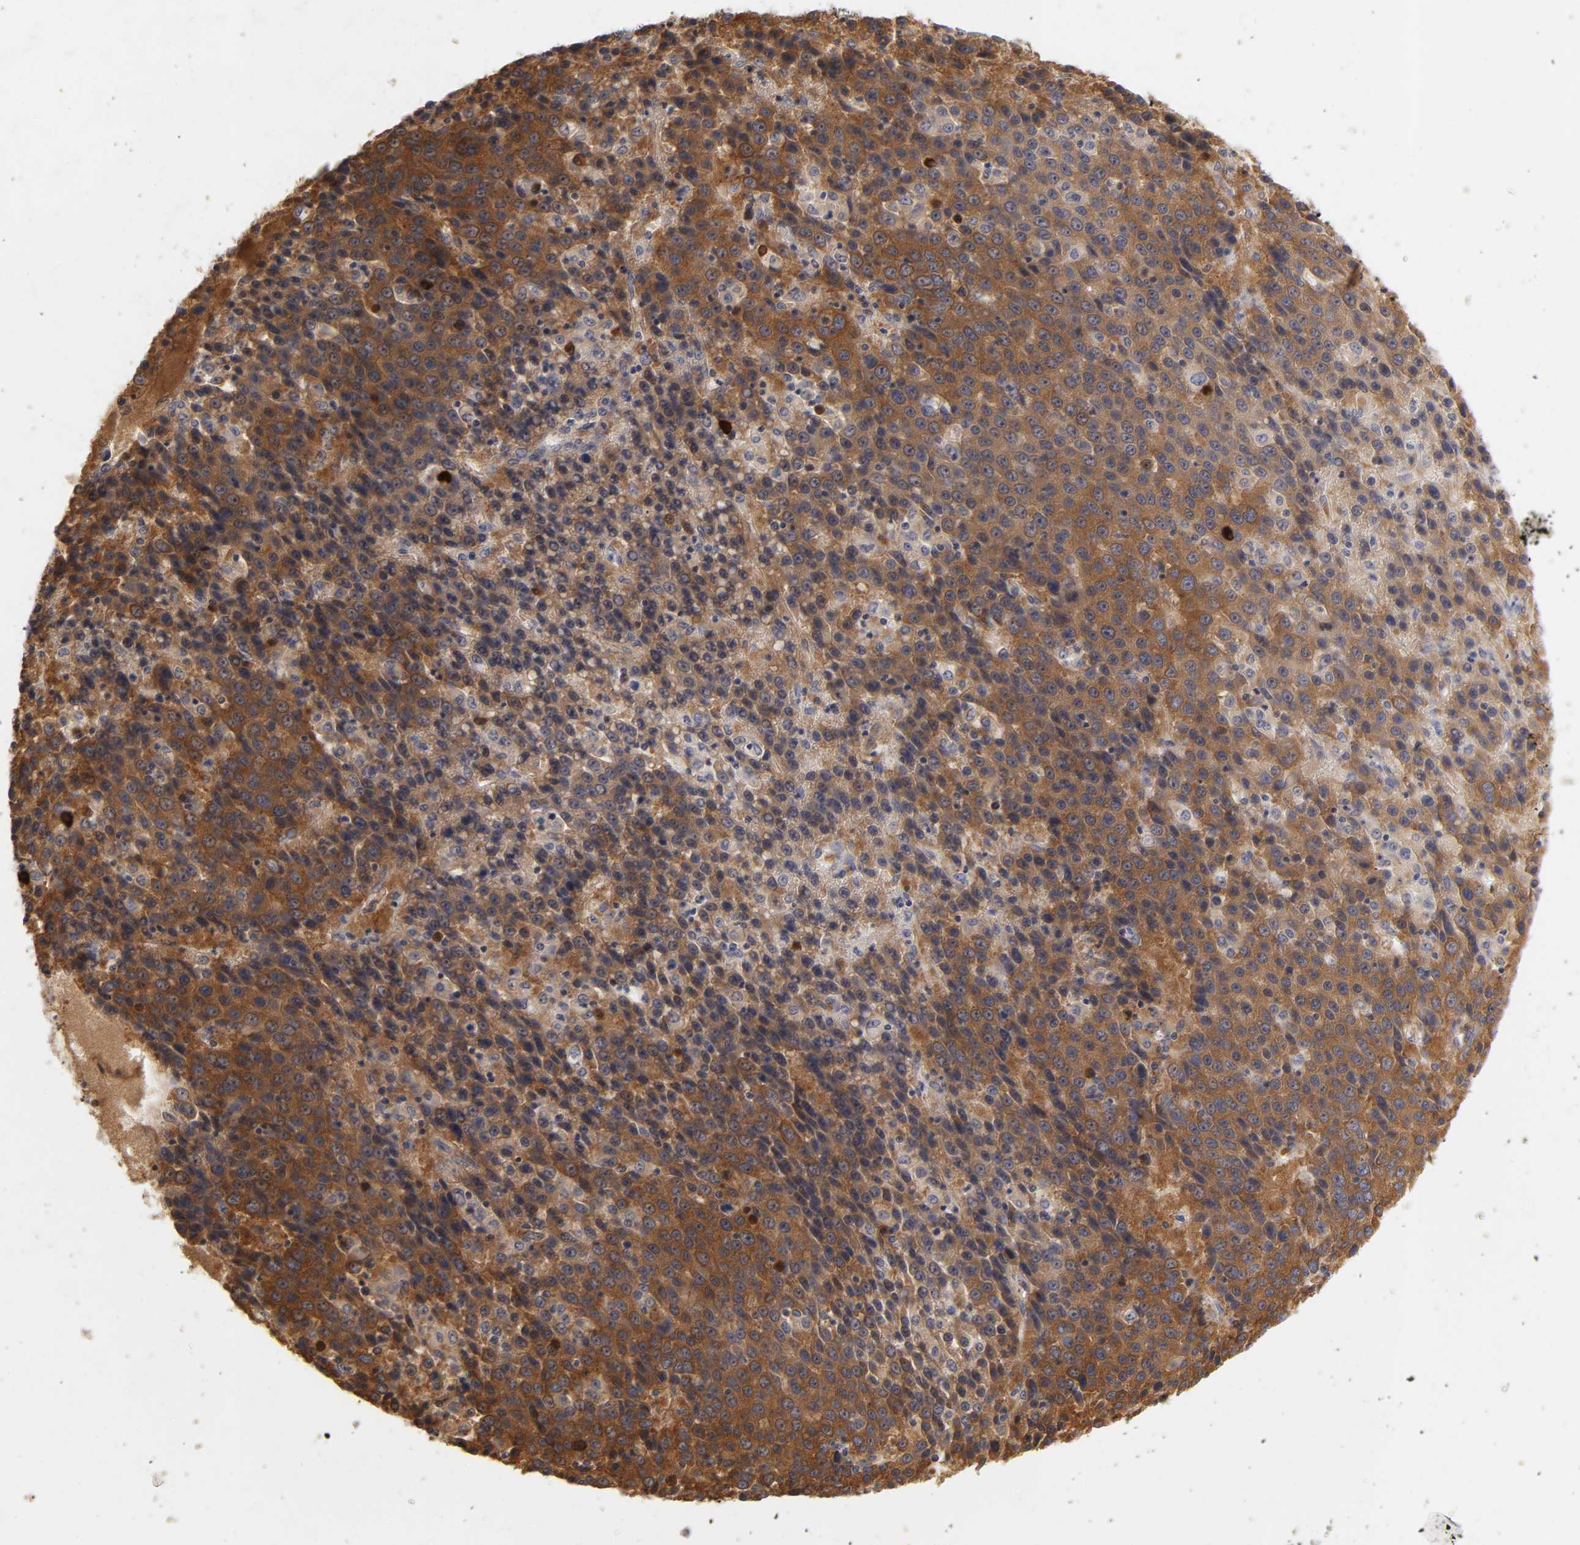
{"staining": {"intensity": "strong", "quantity": ">75%", "location": "cytoplasmic/membranous"}, "tissue": "liver cancer", "cell_type": "Tumor cells", "image_type": "cancer", "snomed": [{"axis": "morphology", "description": "Carcinoma, Hepatocellular, NOS"}, {"axis": "topography", "description": "Liver"}], "caption": "This is an image of IHC staining of liver cancer, which shows strong positivity in the cytoplasmic/membranous of tumor cells.", "gene": "RPS29", "patient": {"sex": "female", "age": 53}}